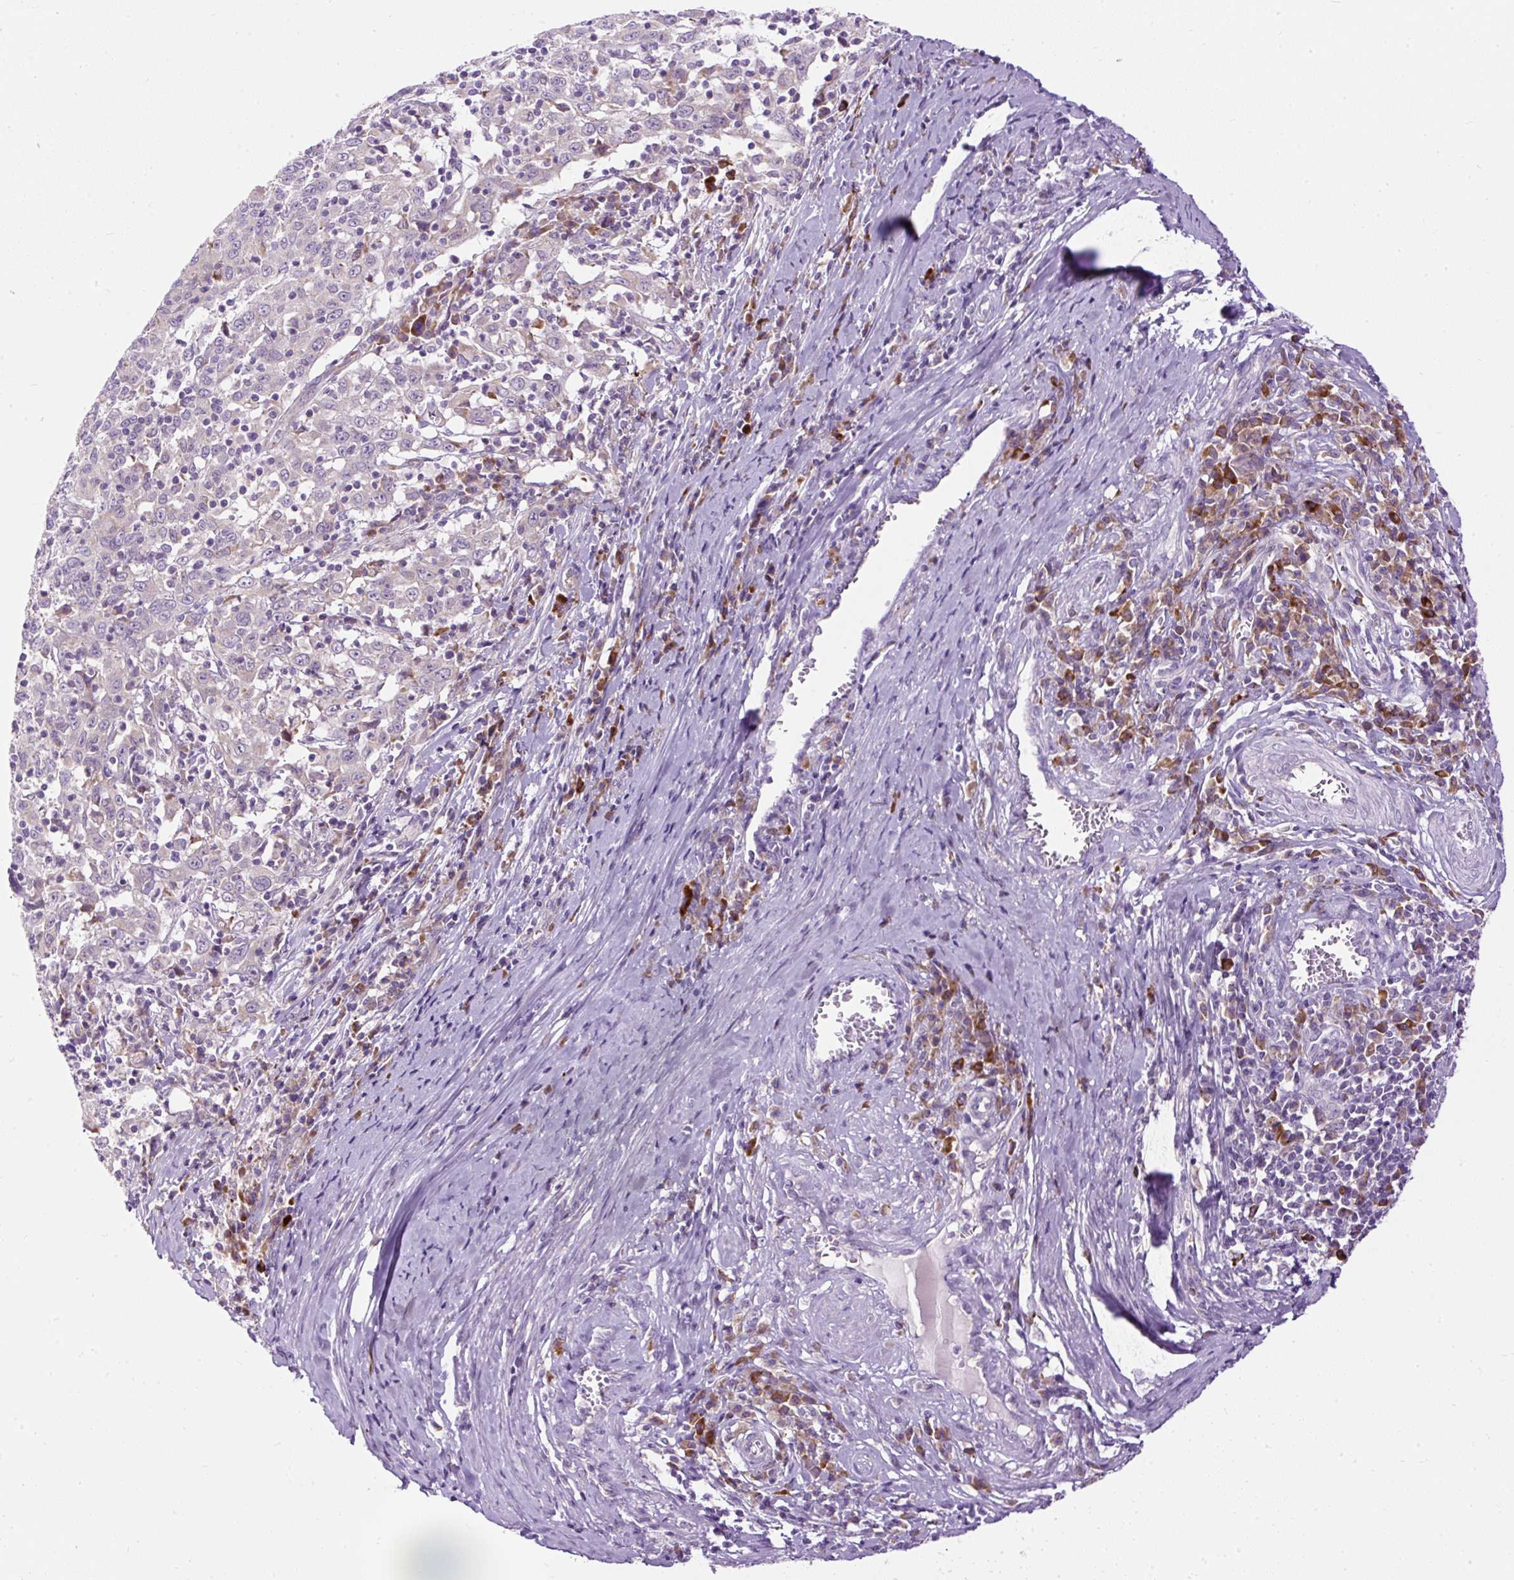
{"staining": {"intensity": "negative", "quantity": "none", "location": "none"}, "tissue": "cervical cancer", "cell_type": "Tumor cells", "image_type": "cancer", "snomed": [{"axis": "morphology", "description": "Squamous cell carcinoma, NOS"}, {"axis": "topography", "description": "Cervix"}], "caption": "The immunohistochemistry histopathology image has no significant staining in tumor cells of cervical squamous cell carcinoma tissue.", "gene": "FMC1", "patient": {"sex": "female", "age": 46}}